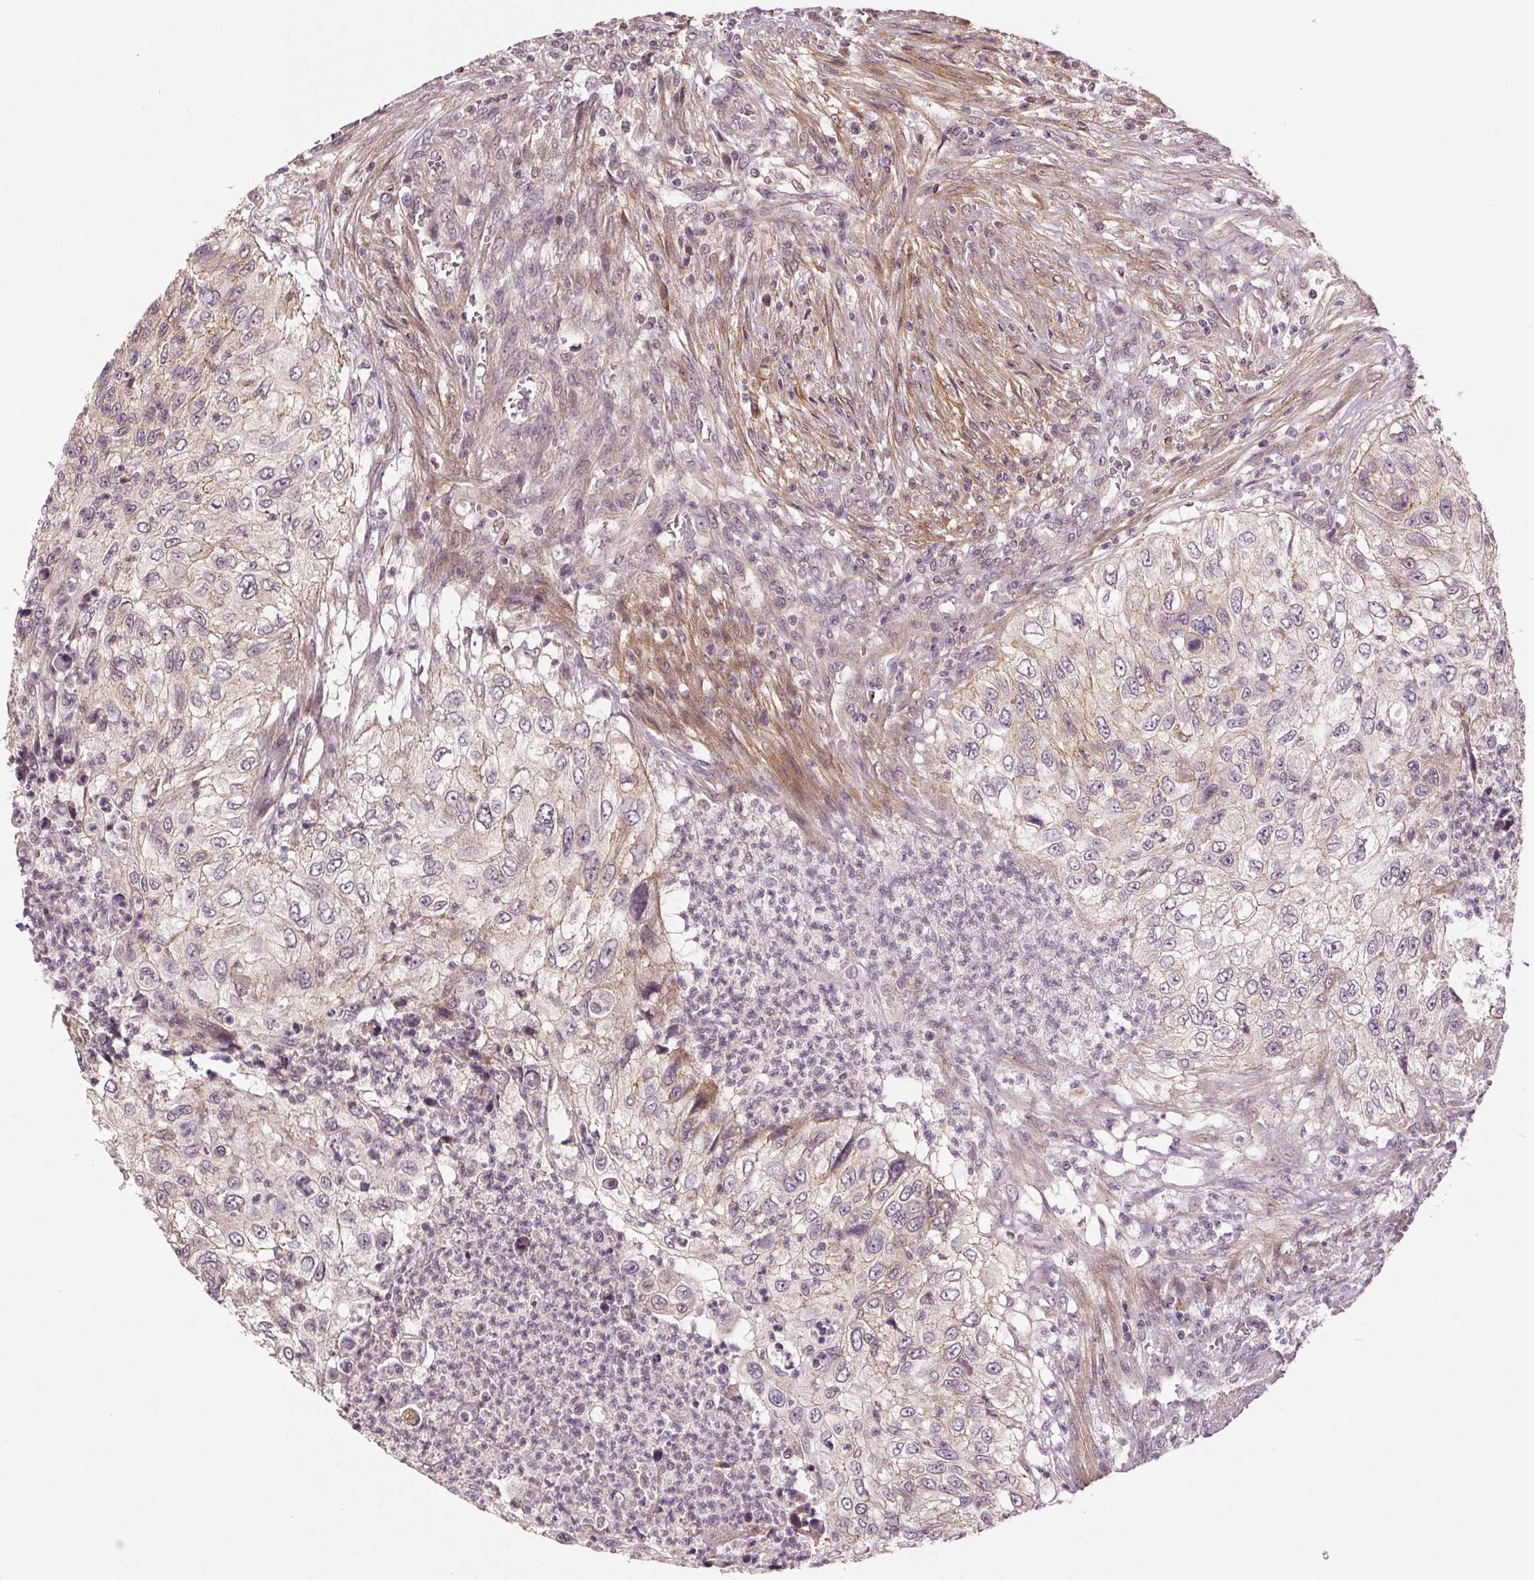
{"staining": {"intensity": "moderate", "quantity": "<25%", "location": "cytoplasmic/membranous"}, "tissue": "urothelial cancer", "cell_type": "Tumor cells", "image_type": "cancer", "snomed": [{"axis": "morphology", "description": "Urothelial carcinoma, High grade"}, {"axis": "topography", "description": "Urinary bladder"}], "caption": "Human urothelial carcinoma (high-grade) stained for a protein (brown) shows moderate cytoplasmic/membranous positive staining in about <25% of tumor cells.", "gene": "EPHB3", "patient": {"sex": "female", "age": 60}}